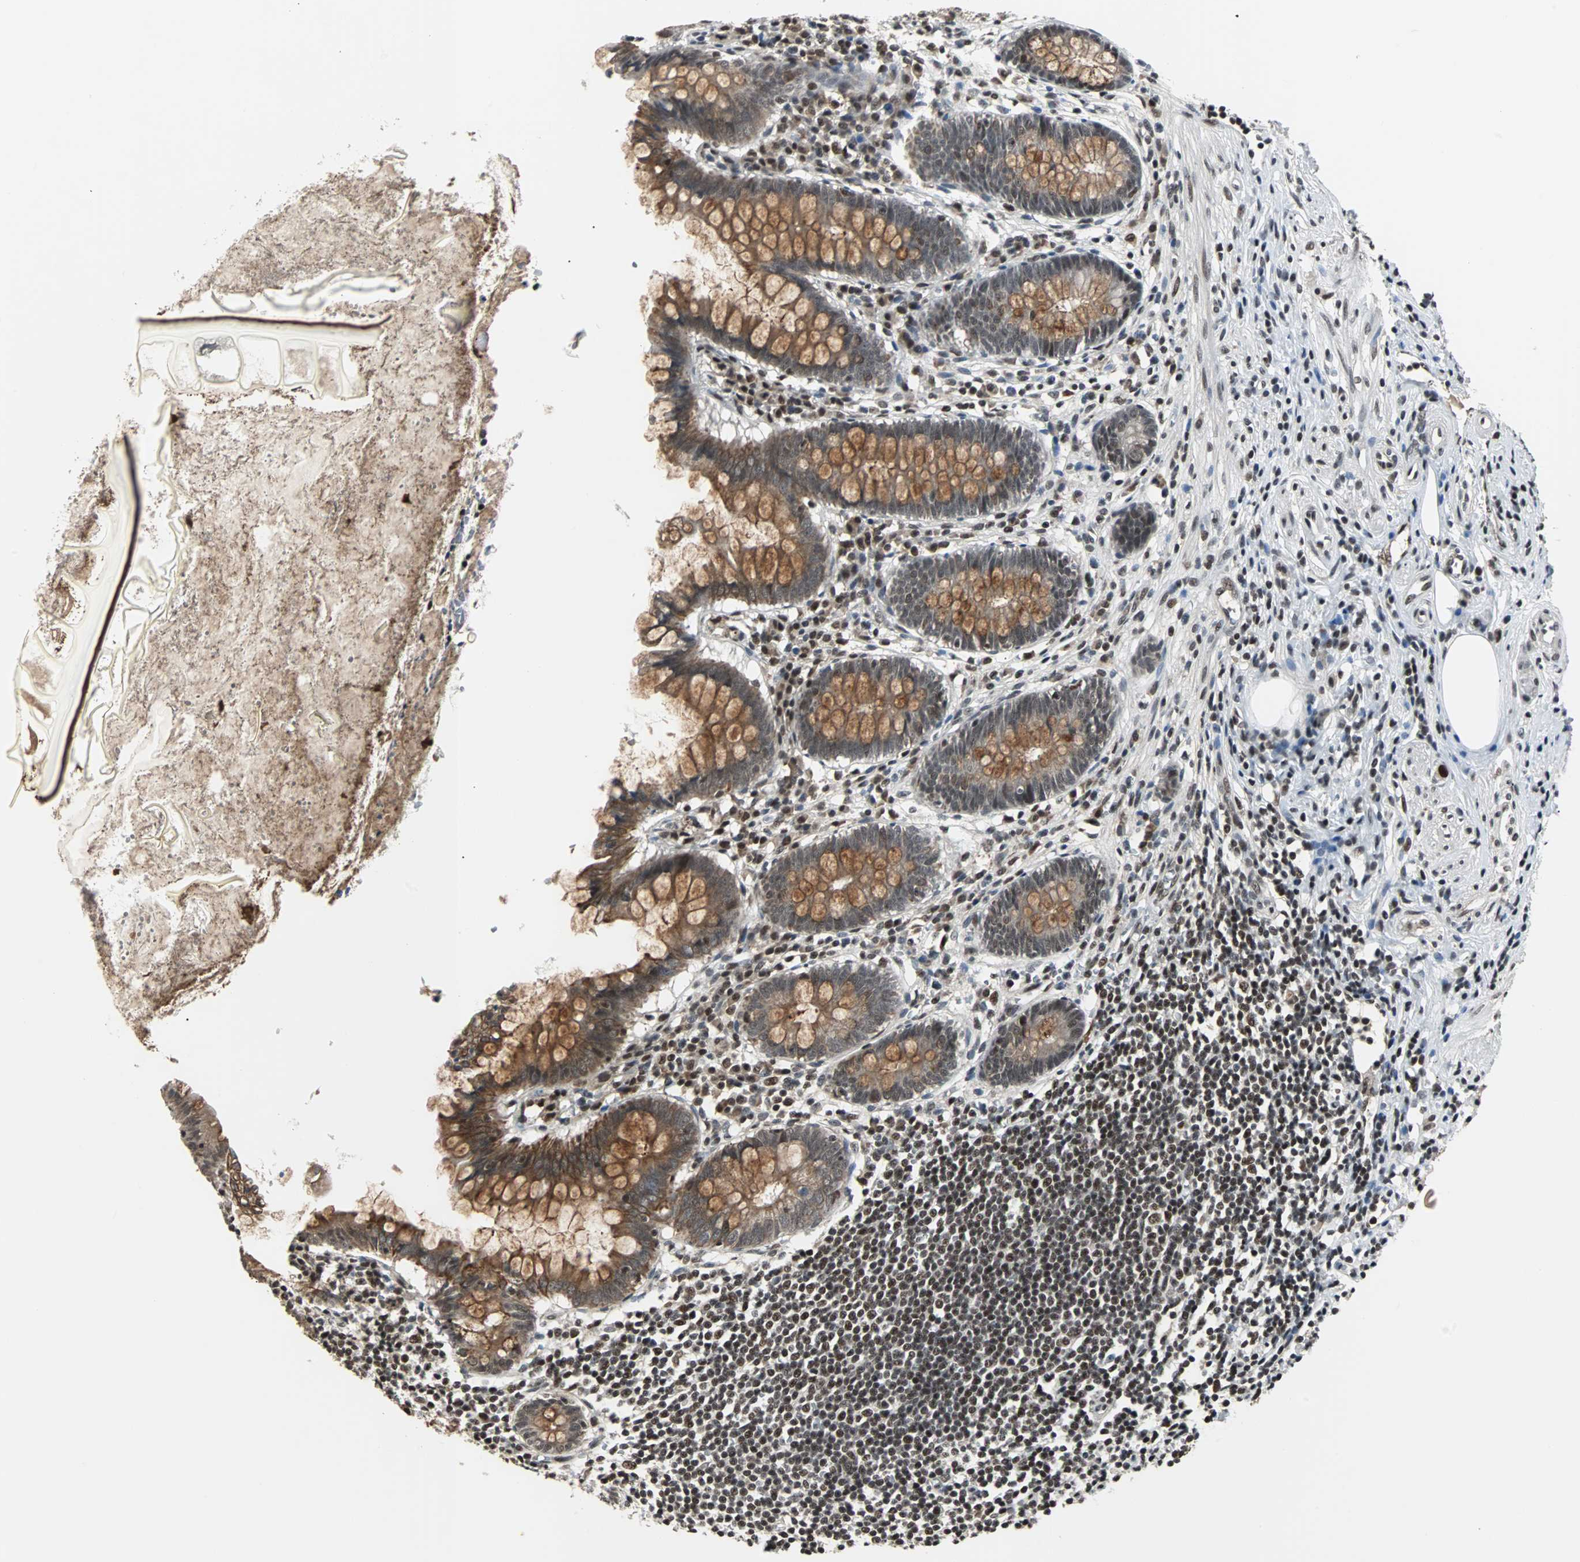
{"staining": {"intensity": "moderate", "quantity": ">75%", "location": "cytoplasmic/membranous,nuclear"}, "tissue": "appendix", "cell_type": "Glandular cells", "image_type": "normal", "snomed": [{"axis": "morphology", "description": "Normal tissue, NOS"}, {"axis": "topography", "description": "Appendix"}], "caption": "A high-resolution photomicrograph shows IHC staining of normal appendix, which exhibits moderate cytoplasmic/membranous,nuclear positivity in about >75% of glandular cells.", "gene": "TERF2IP", "patient": {"sex": "female", "age": 50}}